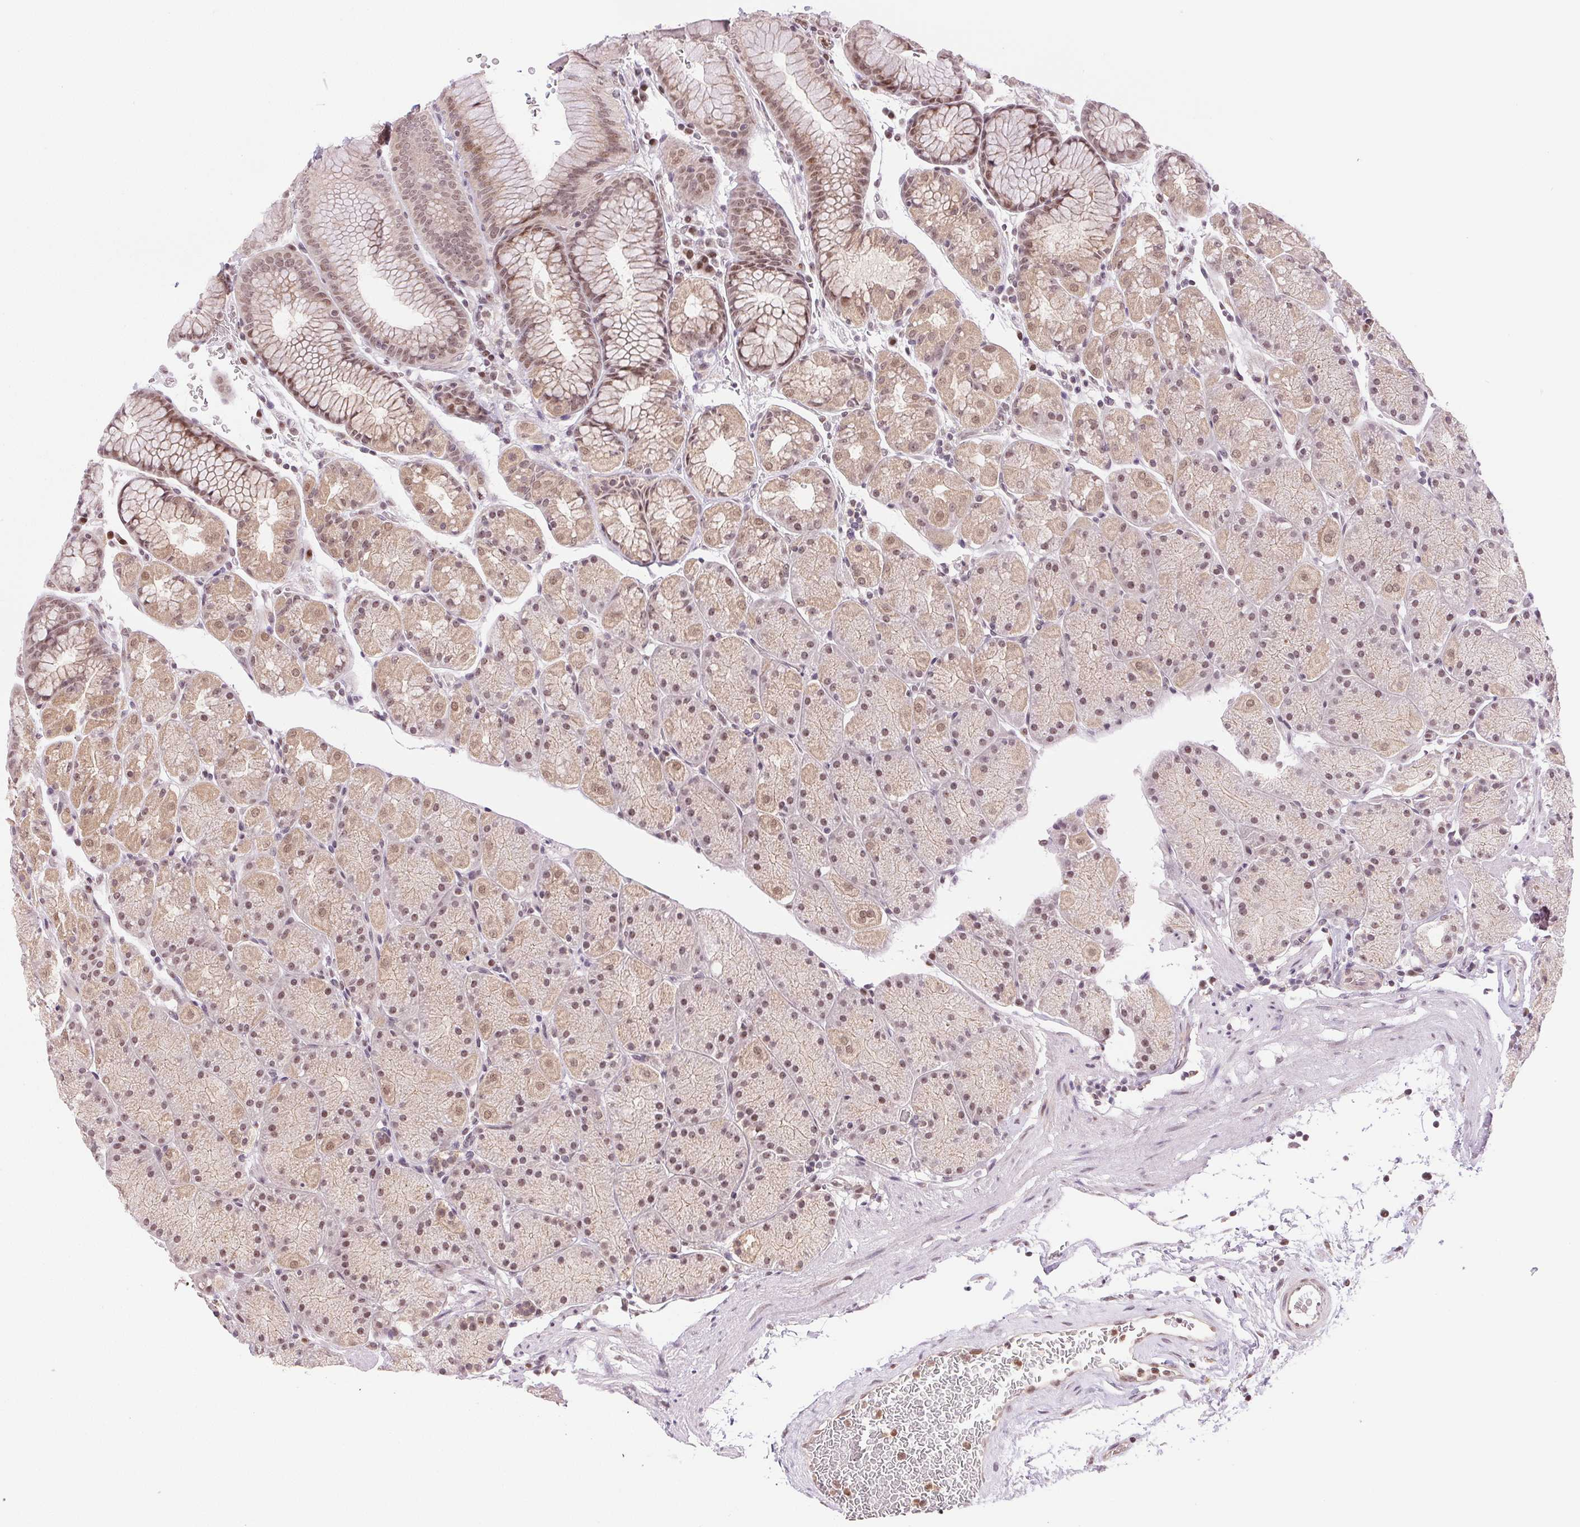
{"staining": {"intensity": "moderate", "quantity": ">75%", "location": "cytoplasmic/membranous,nuclear"}, "tissue": "stomach", "cell_type": "Glandular cells", "image_type": "normal", "snomed": [{"axis": "morphology", "description": "Normal tissue, NOS"}, {"axis": "topography", "description": "Stomach, upper"}, {"axis": "topography", "description": "Stomach"}], "caption": "Protein staining of unremarkable stomach displays moderate cytoplasmic/membranous,nuclear positivity in approximately >75% of glandular cells.", "gene": "GRHL3", "patient": {"sex": "male", "age": 76}}